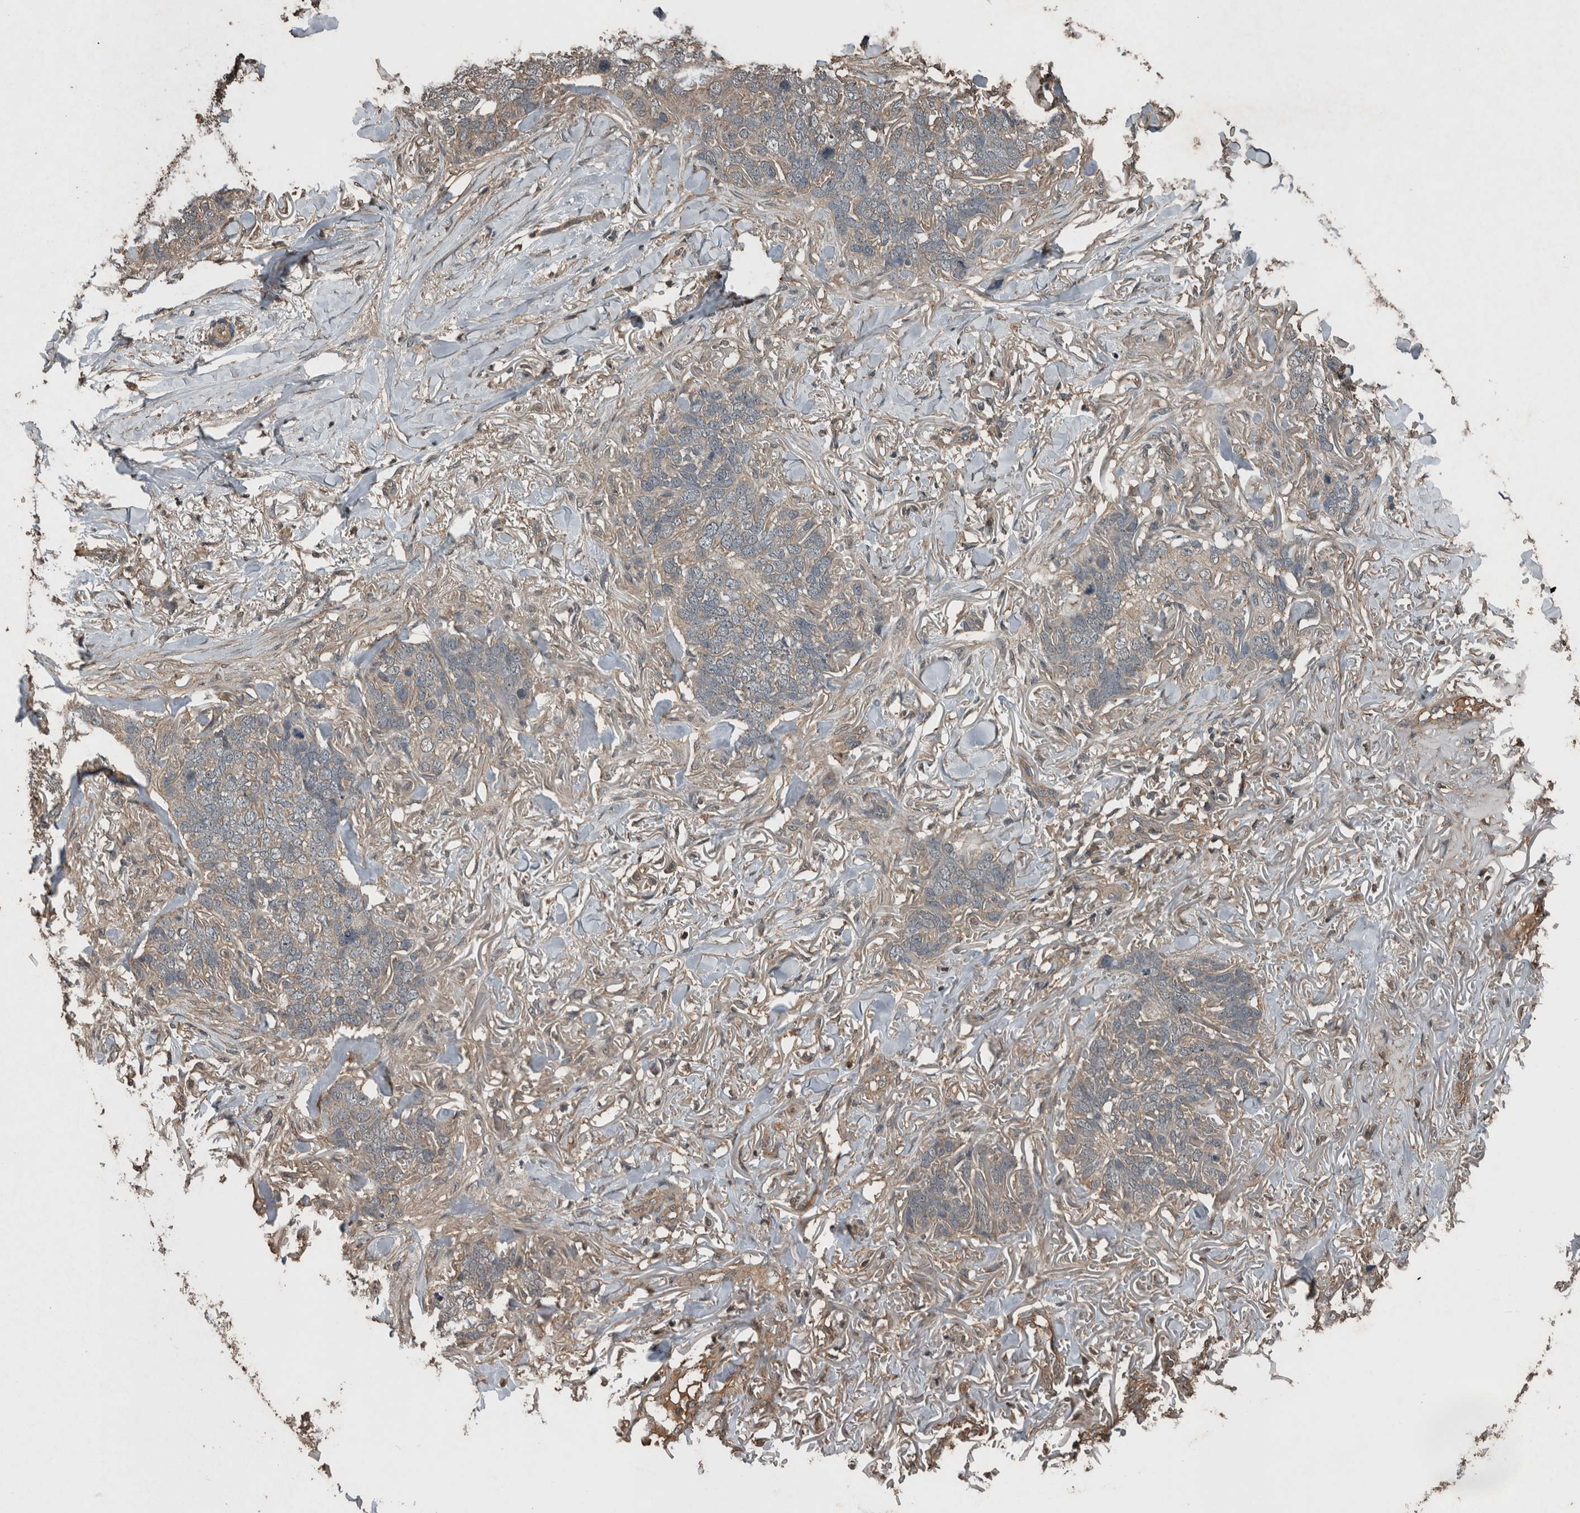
{"staining": {"intensity": "negative", "quantity": "none", "location": "none"}, "tissue": "skin cancer", "cell_type": "Tumor cells", "image_type": "cancer", "snomed": [{"axis": "morphology", "description": "Normal tissue, NOS"}, {"axis": "morphology", "description": "Basal cell carcinoma"}, {"axis": "topography", "description": "Skin"}], "caption": "The histopathology image demonstrates no staining of tumor cells in skin cancer (basal cell carcinoma).", "gene": "FGFRL1", "patient": {"sex": "male", "age": 77}}